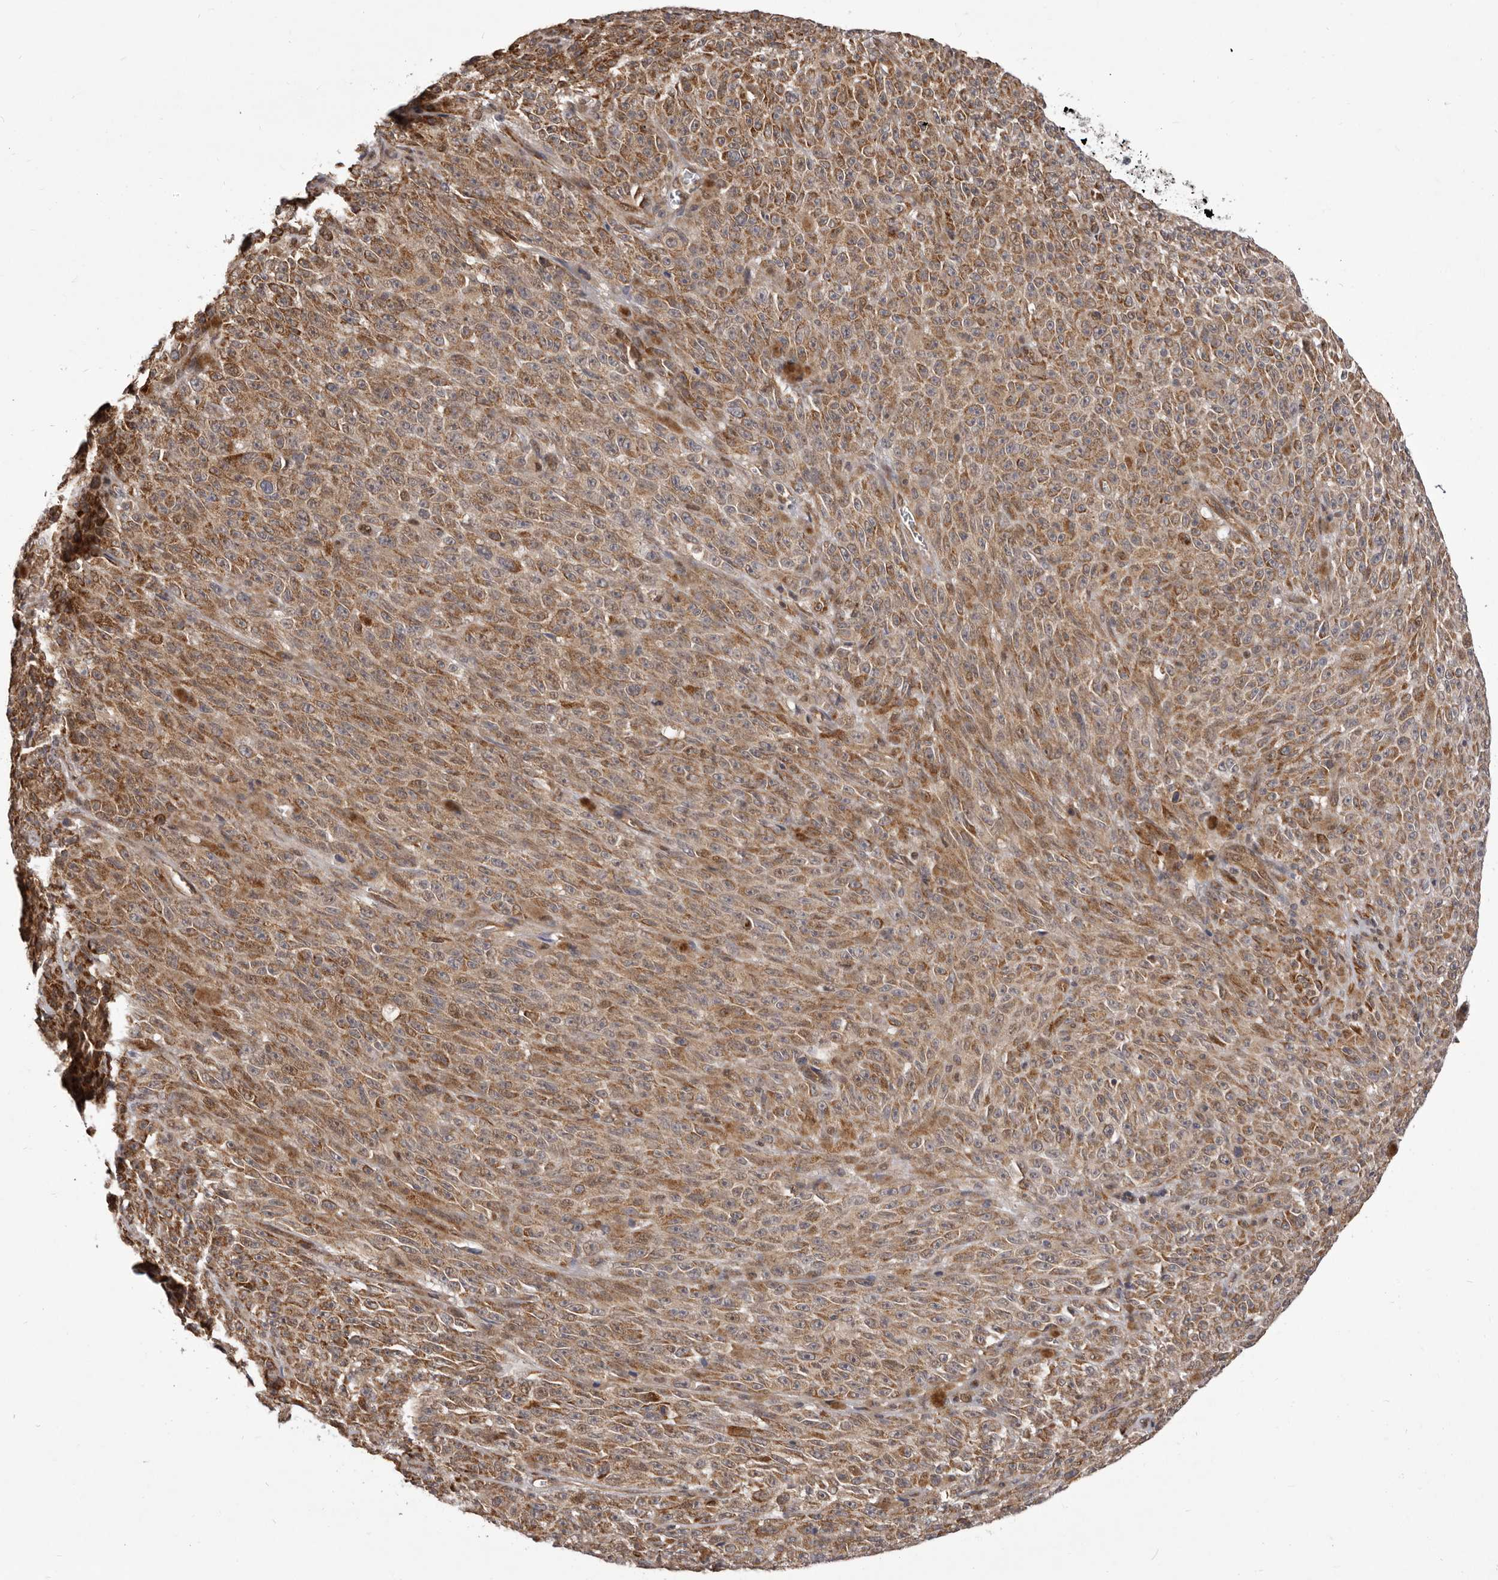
{"staining": {"intensity": "moderate", "quantity": ">75%", "location": "cytoplasmic/membranous"}, "tissue": "melanoma", "cell_type": "Tumor cells", "image_type": "cancer", "snomed": [{"axis": "morphology", "description": "Malignant melanoma, NOS"}, {"axis": "topography", "description": "Skin"}], "caption": "Malignant melanoma stained with IHC reveals moderate cytoplasmic/membranous staining in about >75% of tumor cells.", "gene": "GLRX3", "patient": {"sex": "female", "age": 82}}